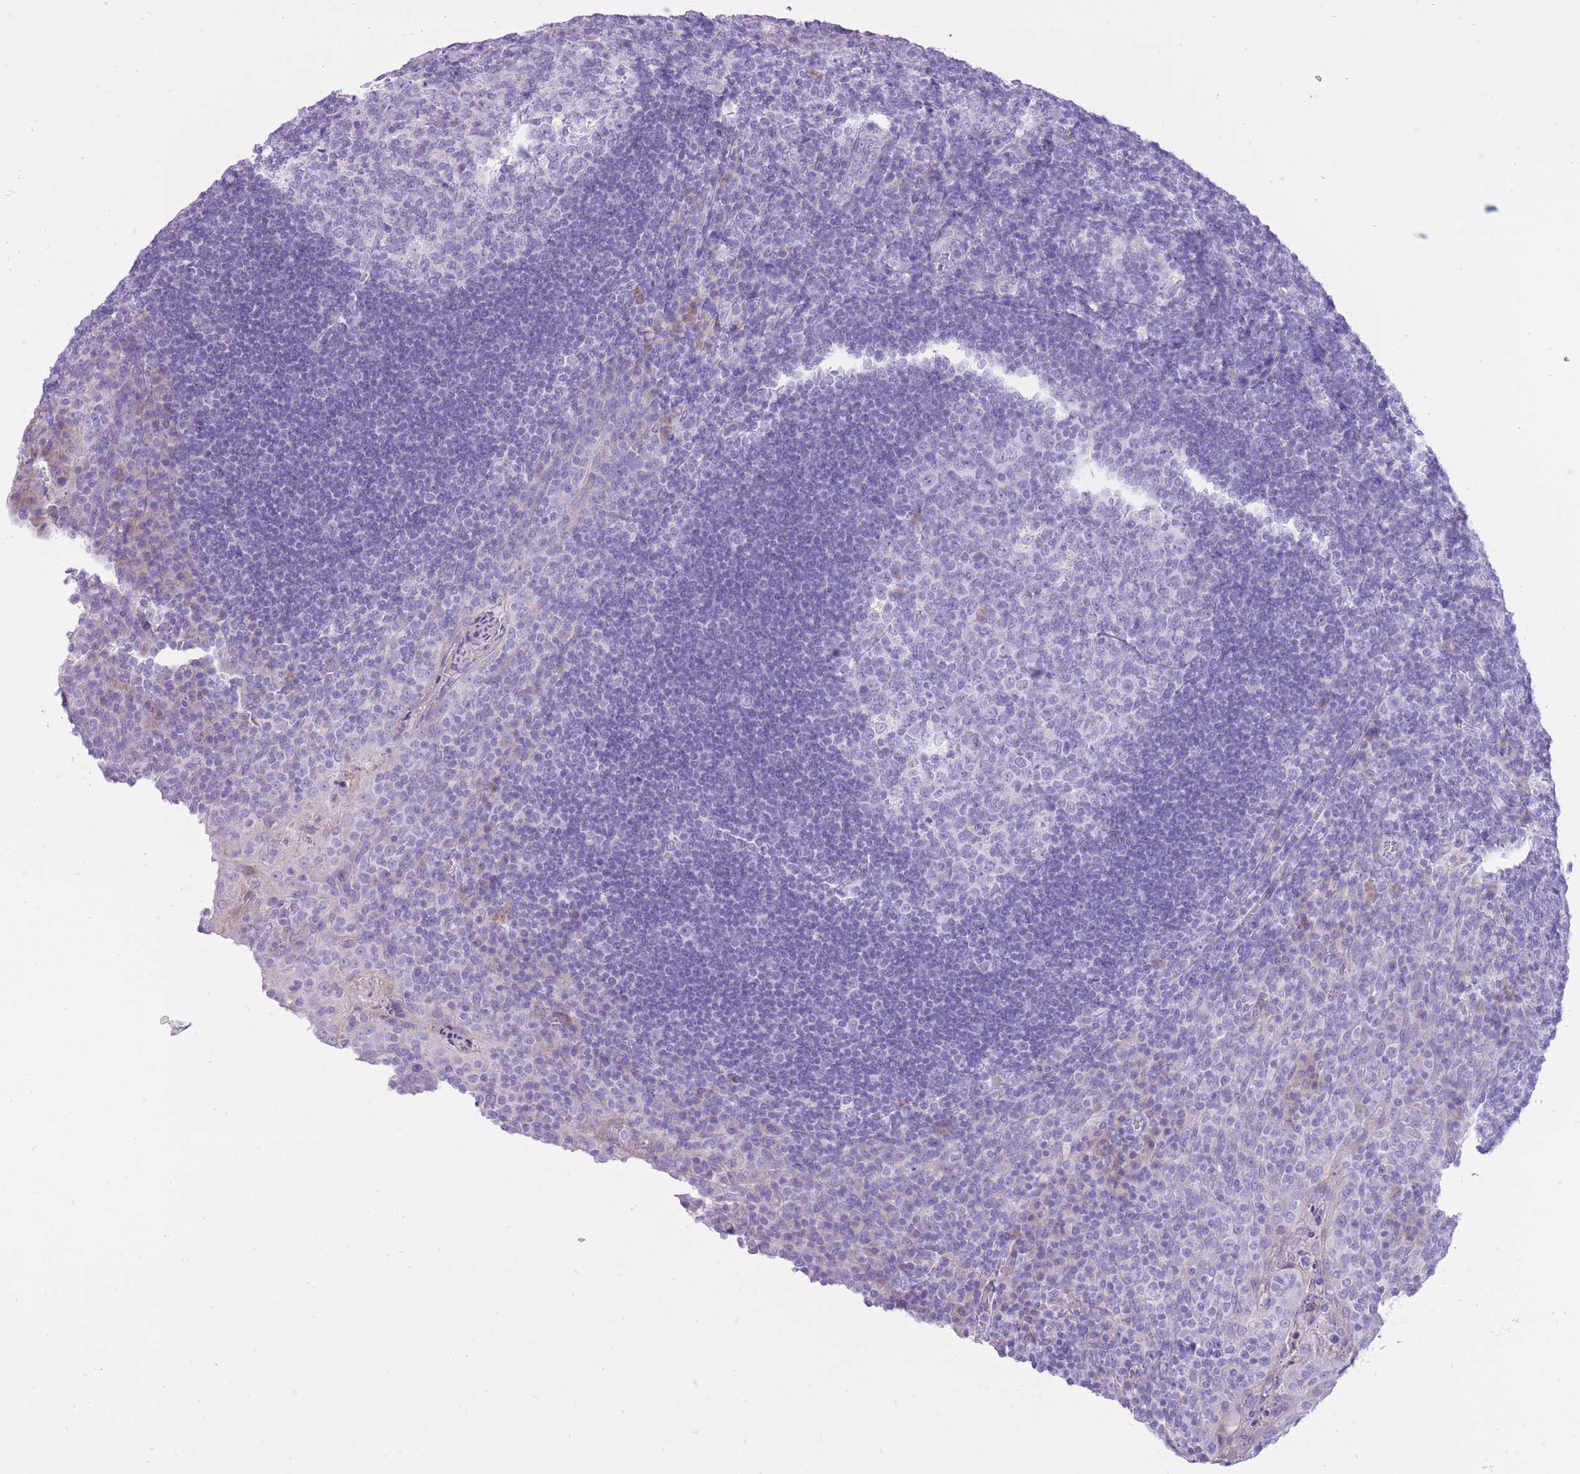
{"staining": {"intensity": "negative", "quantity": "none", "location": "none"}, "tissue": "tonsil", "cell_type": "Germinal center cells", "image_type": "normal", "snomed": [{"axis": "morphology", "description": "Normal tissue, NOS"}, {"axis": "topography", "description": "Tonsil"}], "caption": "High power microscopy image of an IHC image of normal tonsil, revealing no significant staining in germinal center cells.", "gene": "SLC4A4", "patient": {"sex": "male", "age": 17}}